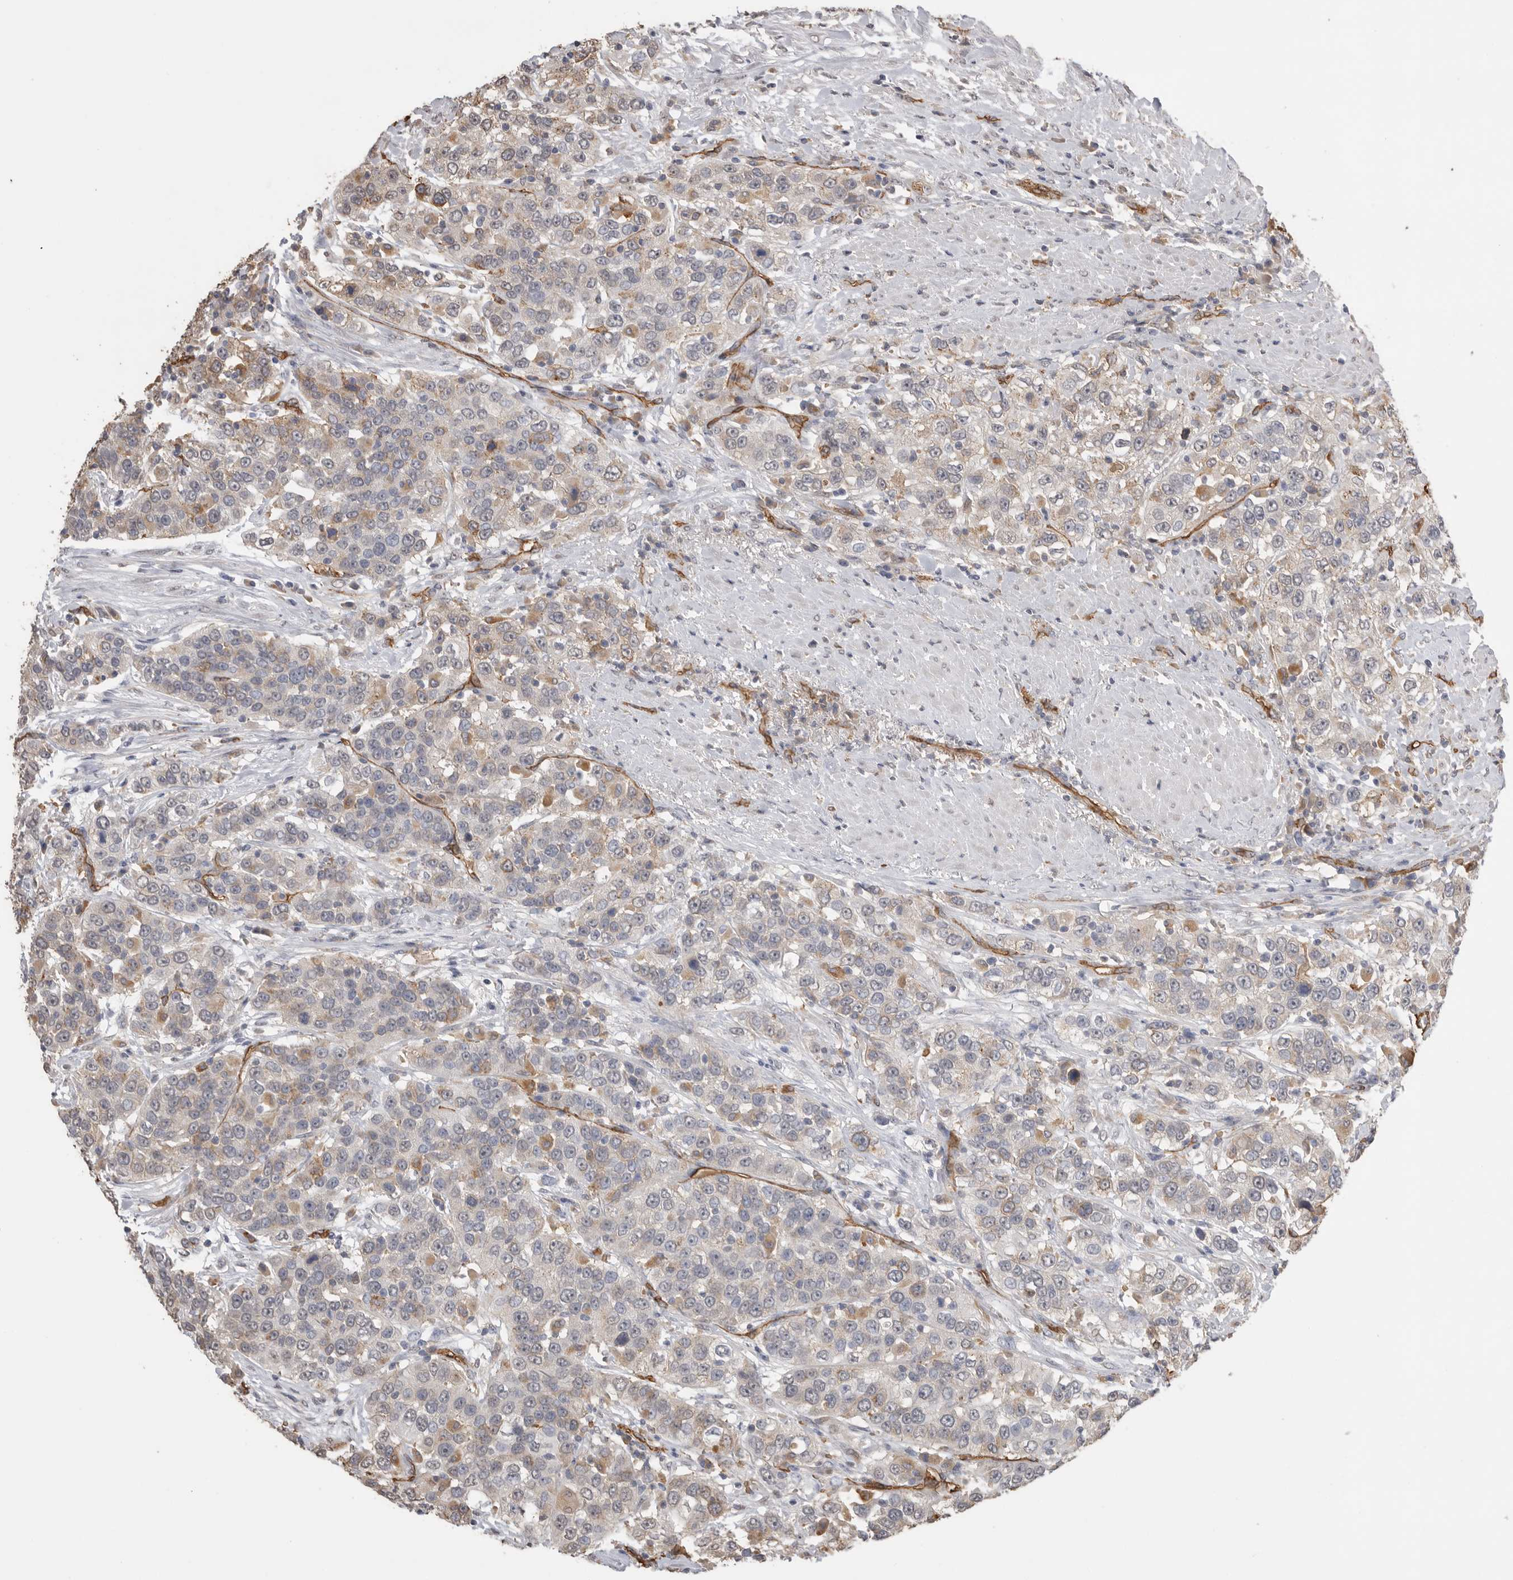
{"staining": {"intensity": "weak", "quantity": "<25%", "location": "cytoplasmic/membranous"}, "tissue": "urothelial cancer", "cell_type": "Tumor cells", "image_type": "cancer", "snomed": [{"axis": "morphology", "description": "Urothelial carcinoma, High grade"}, {"axis": "topography", "description": "Urinary bladder"}], "caption": "High magnification brightfield microscopy of high-grade urothelial carcinoma stained with DAB (3,3'-diaminobenzidine) (brown) and counterstained with hematoxylin (blue): tumor cells show no significant expression.", "gene": "IL27", "patient": {"sex": "female", "age": 80}}